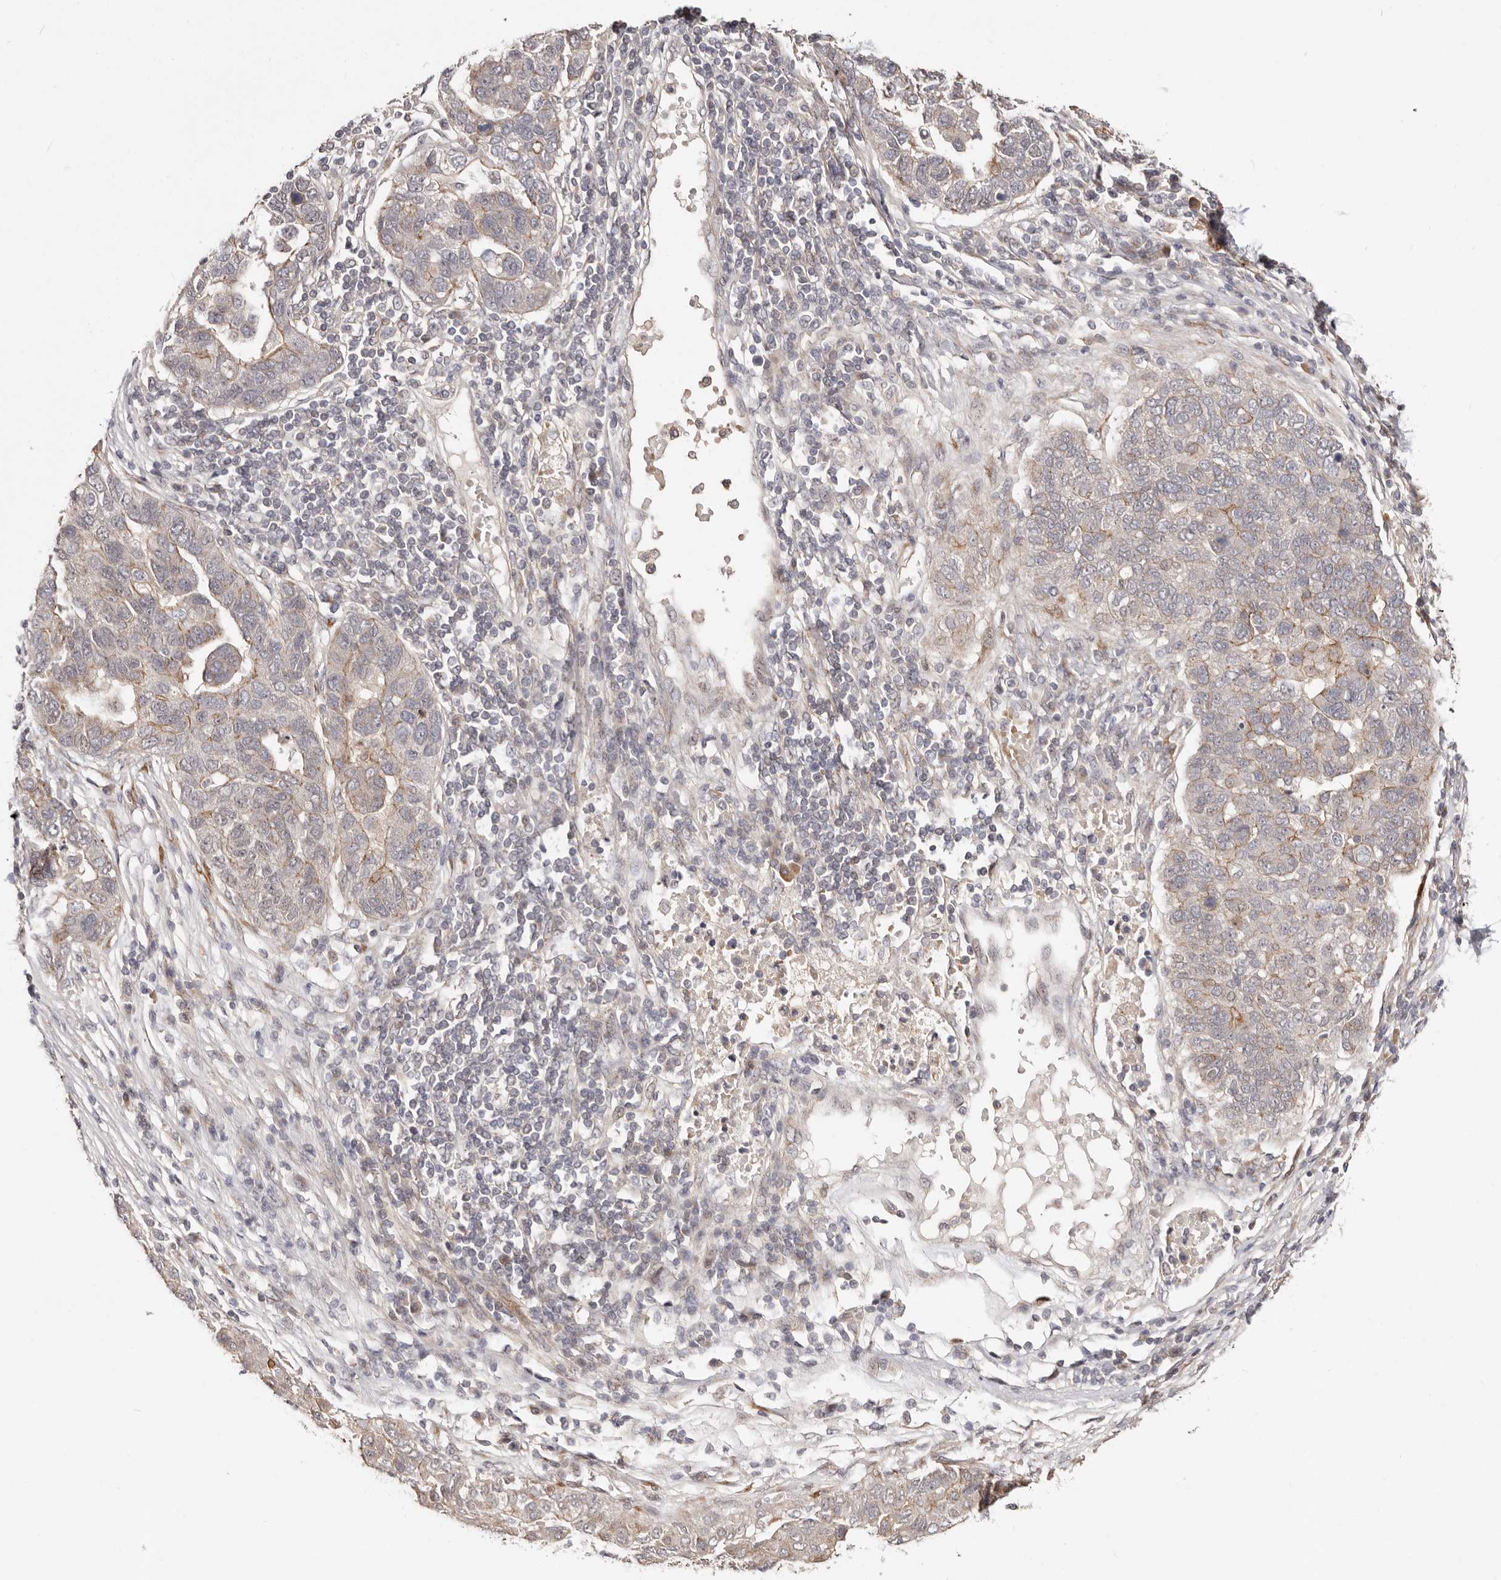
{"staining": {"intensity": "moderate", "quantity": "<25%", "location": "cytoplasmic/membranous"}, "tissue": "pancreatic cancer", "cell_type": "Tumor cells", "image_type": "cancer", "snomed": [{"axis": "morphology", "description": "Adenocarcinoma, NOS"}, {"axis": "topography", "description": "Pancreas"}], "caption": "IHC of human pancreatic cancer demonstrates low levels of moderate cytoplasmic/membranous positivity in about <25% of tumor cells.", "gene": "SRCAP", "patient": {"sex": "female", "age": 61}}